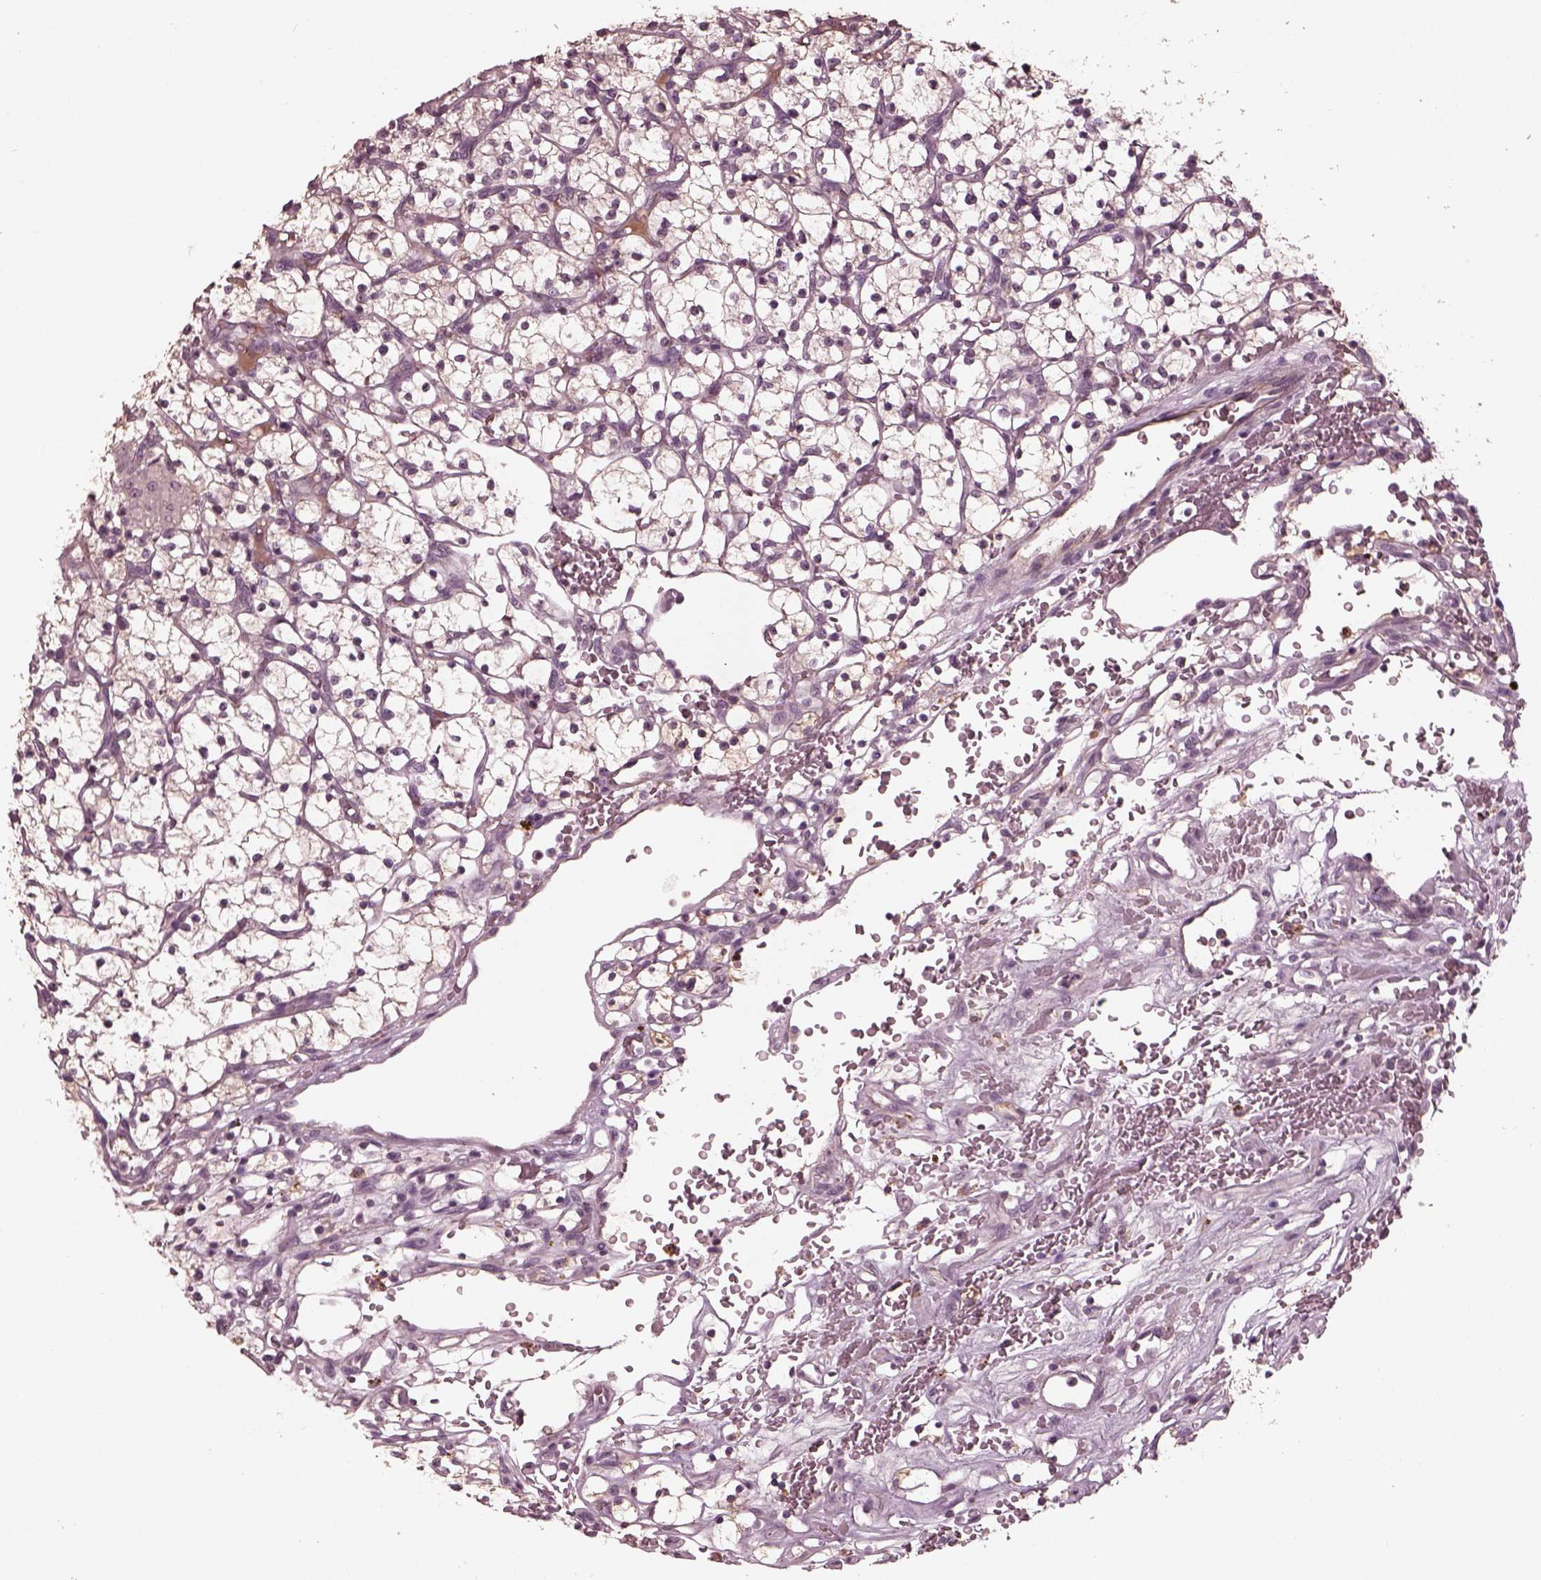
{"staining": {"intensity": "negative", "quantity": "none", "location": "none"}, "tissue": "renal cancer", "cell_type": "Tumor cells", "image_type": "cancer", "snomed": [{"axis": "morphology", "description": "Adenocarcinoma, NOS"}, {"axis": "topography", "description": "Kidney"}], "caption": "This is an immunohistochemistry (IHC) histopathology image of renal cancer (adenocarcinoma). There is no staining in tumor cells.", "gene": "PORCN", "patient": {"sex": "female", "age": 64}}